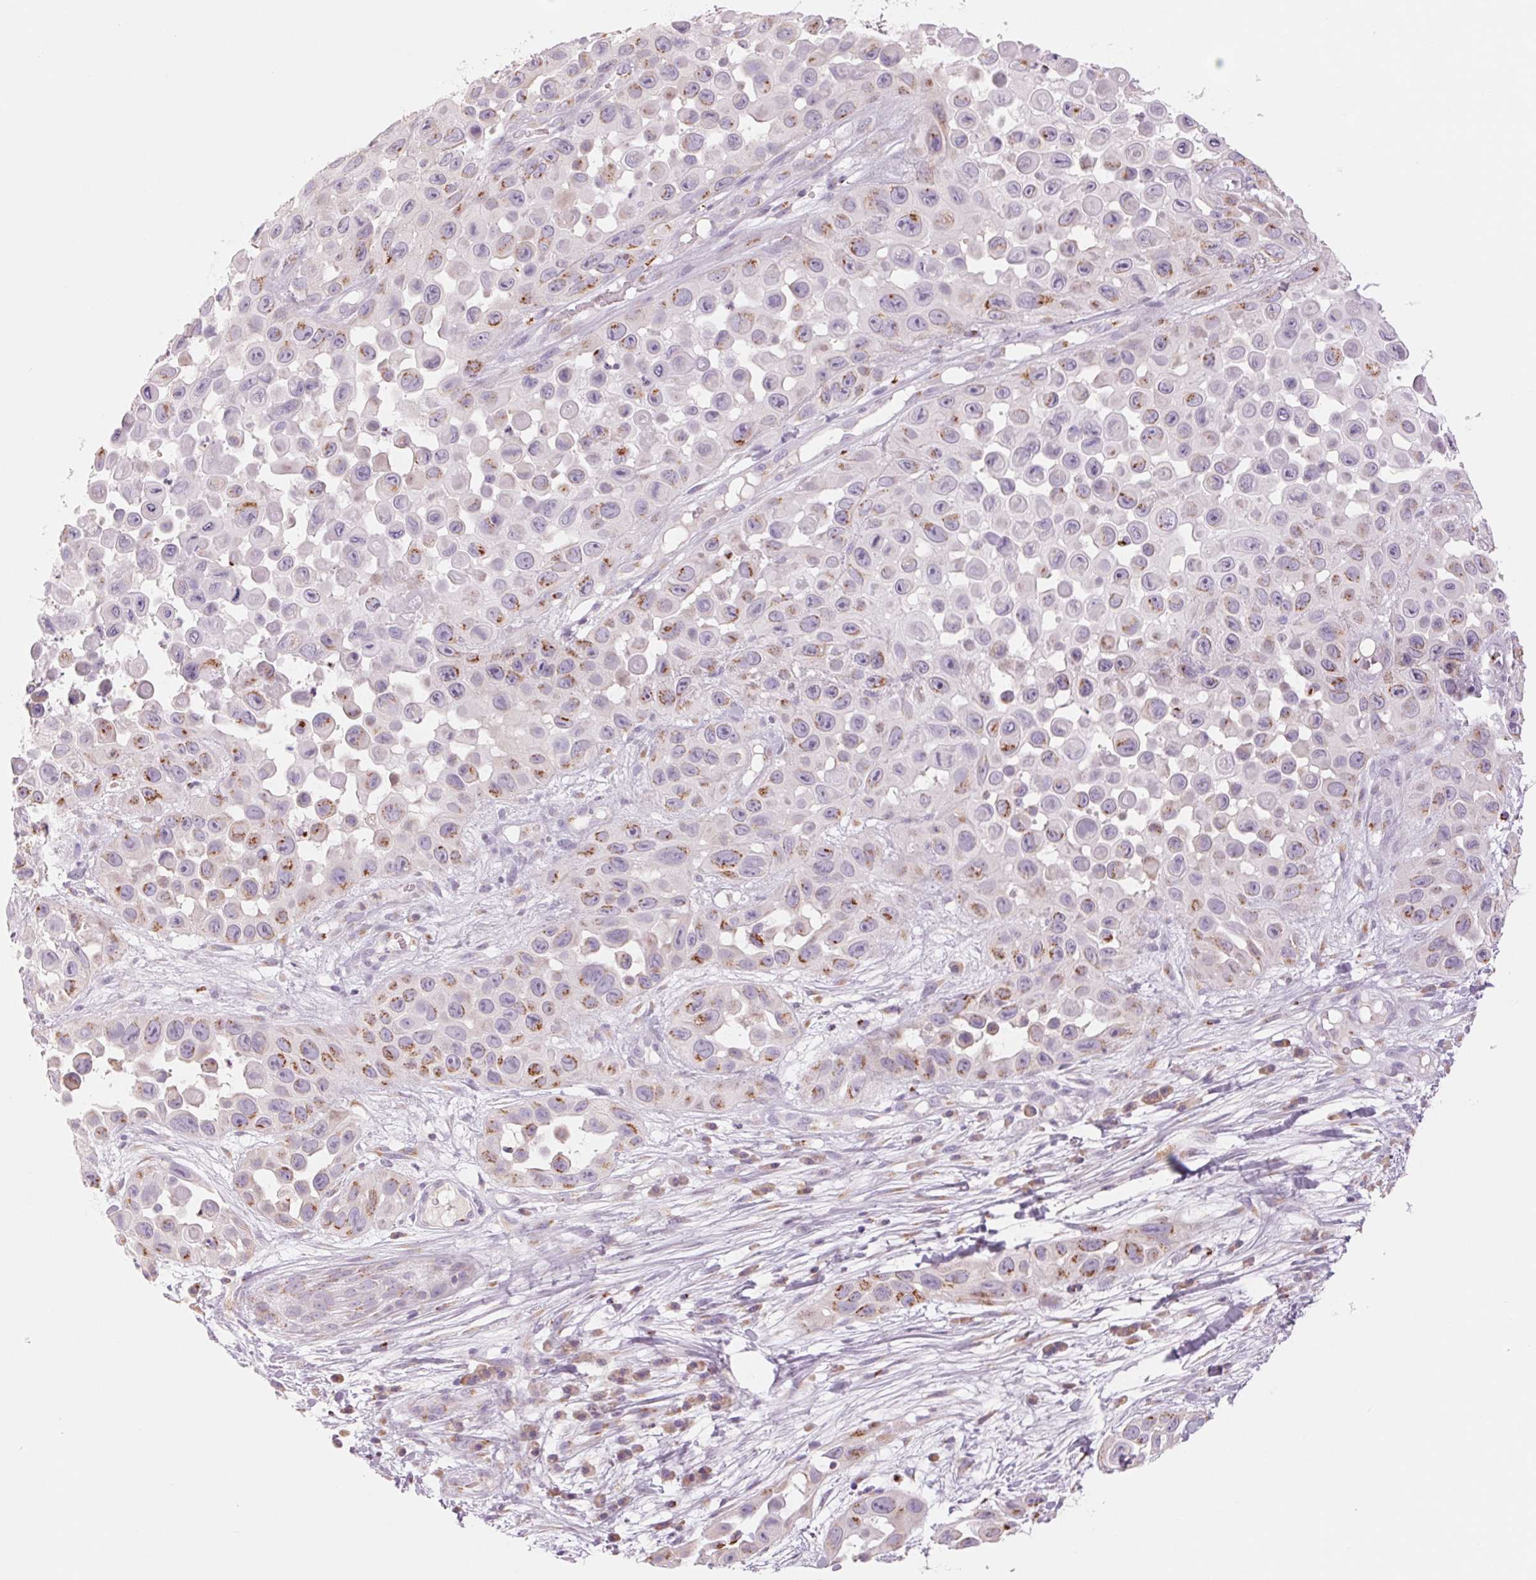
{"staining": {"intensity": "moderate", "quantity": "25%-75%", "location": "cytoplasmic/membranous"}, "tissue": "skin cancer", "cell_type": "Tumor cells", "image_type": "cancer", "snomed": [{"axis": "morphology", "description": "Squamous cell carcinoma, NOS"}, {"axis": "topography", "description": "Skin"}], "caption": "Skin squamous cell carcinoma stained for a protein shows moderate cytoplasmic/membranous positivity in tumor cells. Immunohistochemistry stains the protein in brown and the nuclei are stained blue.", "gene": "GALNT7", "patient": {"sex": "male", "age": 81}}